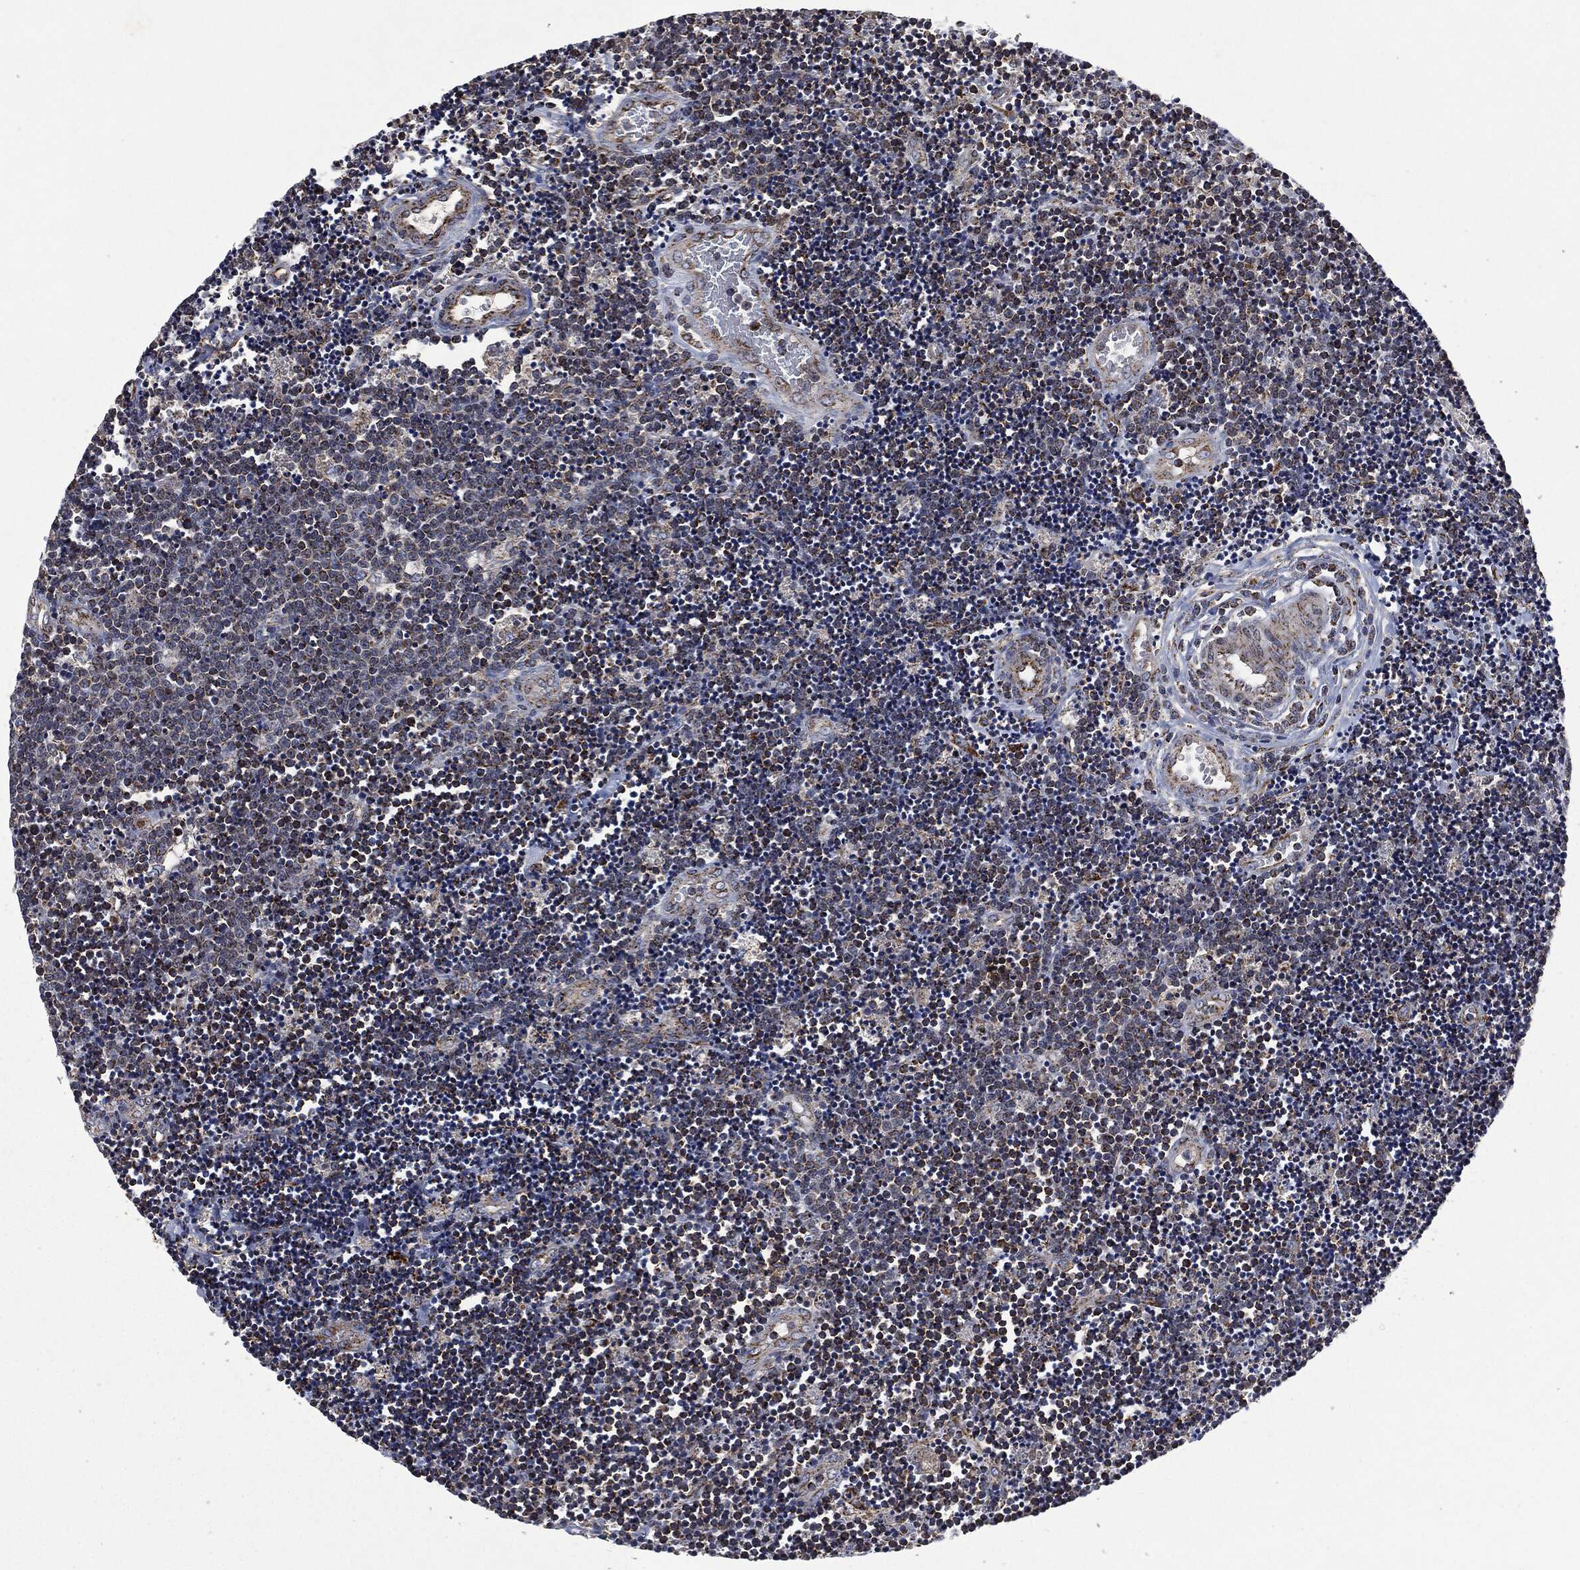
{"staining": {"intensity": "moderate", "quantity": "<25%", "location": "cytoplasmic/membranous"}, "tissue": "lymphoma", "cell_type": "Tumor cells", "image_type": "cancer", "snomed": [{"axis": "morphology", "description": "Malignant lymphoma, non-Hodgkin's type, Low grade"}, {"axis": "topography", "description": "Brain"}], "caption": "High-magnification brightfield microscopy of lymphoma stained with DAB (brown) and counterstained with hematoxylin (blue). tumor cells exhibit moderate cytoplasmic/membranous positivity is seen in about<25% of cells.", "gene": "RYK", "patient": {"sex": "female", "age": 66}}